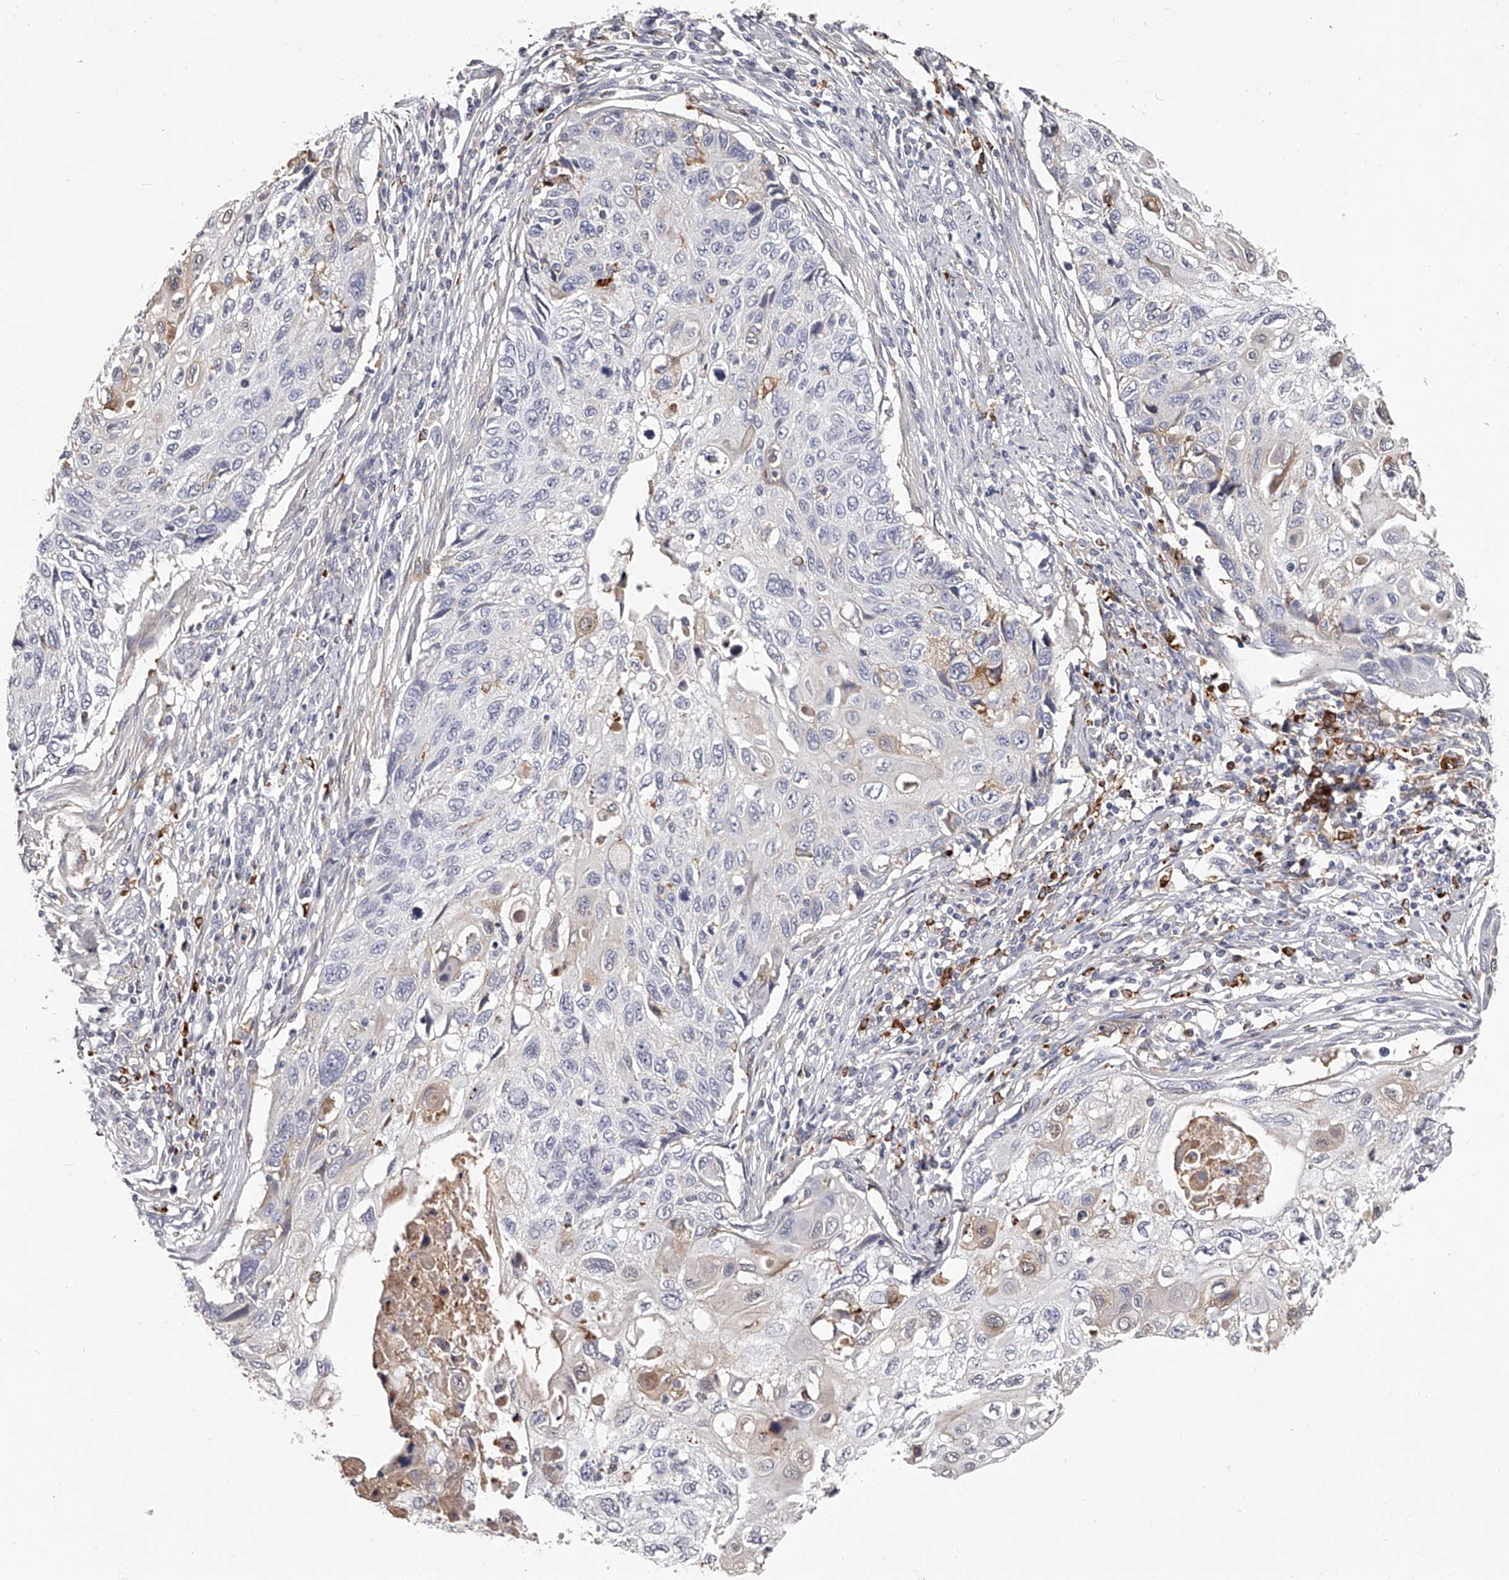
{"staining": {"intensity": "weak", "quantity": "<25%", "location": "cytoplasmic/membranous"}, "tissue": "cervical cancer", "cell_type": "Tumor cells", "image_type": "cancer", "snomed": [{"axis": "morphology", "description": "Squamous cell carcinoma, NOS"}, {"axis": "topography", "description": "Cervix"}], "caption": "Tumor cells show no significant positivity in squamous cell carcinoma (cervical). (Brightfield microscopy of DAB immunohistochemistry at high magnification).", "gene": "PACSIN1", "patient": {"sex": "female", "age": 70}}